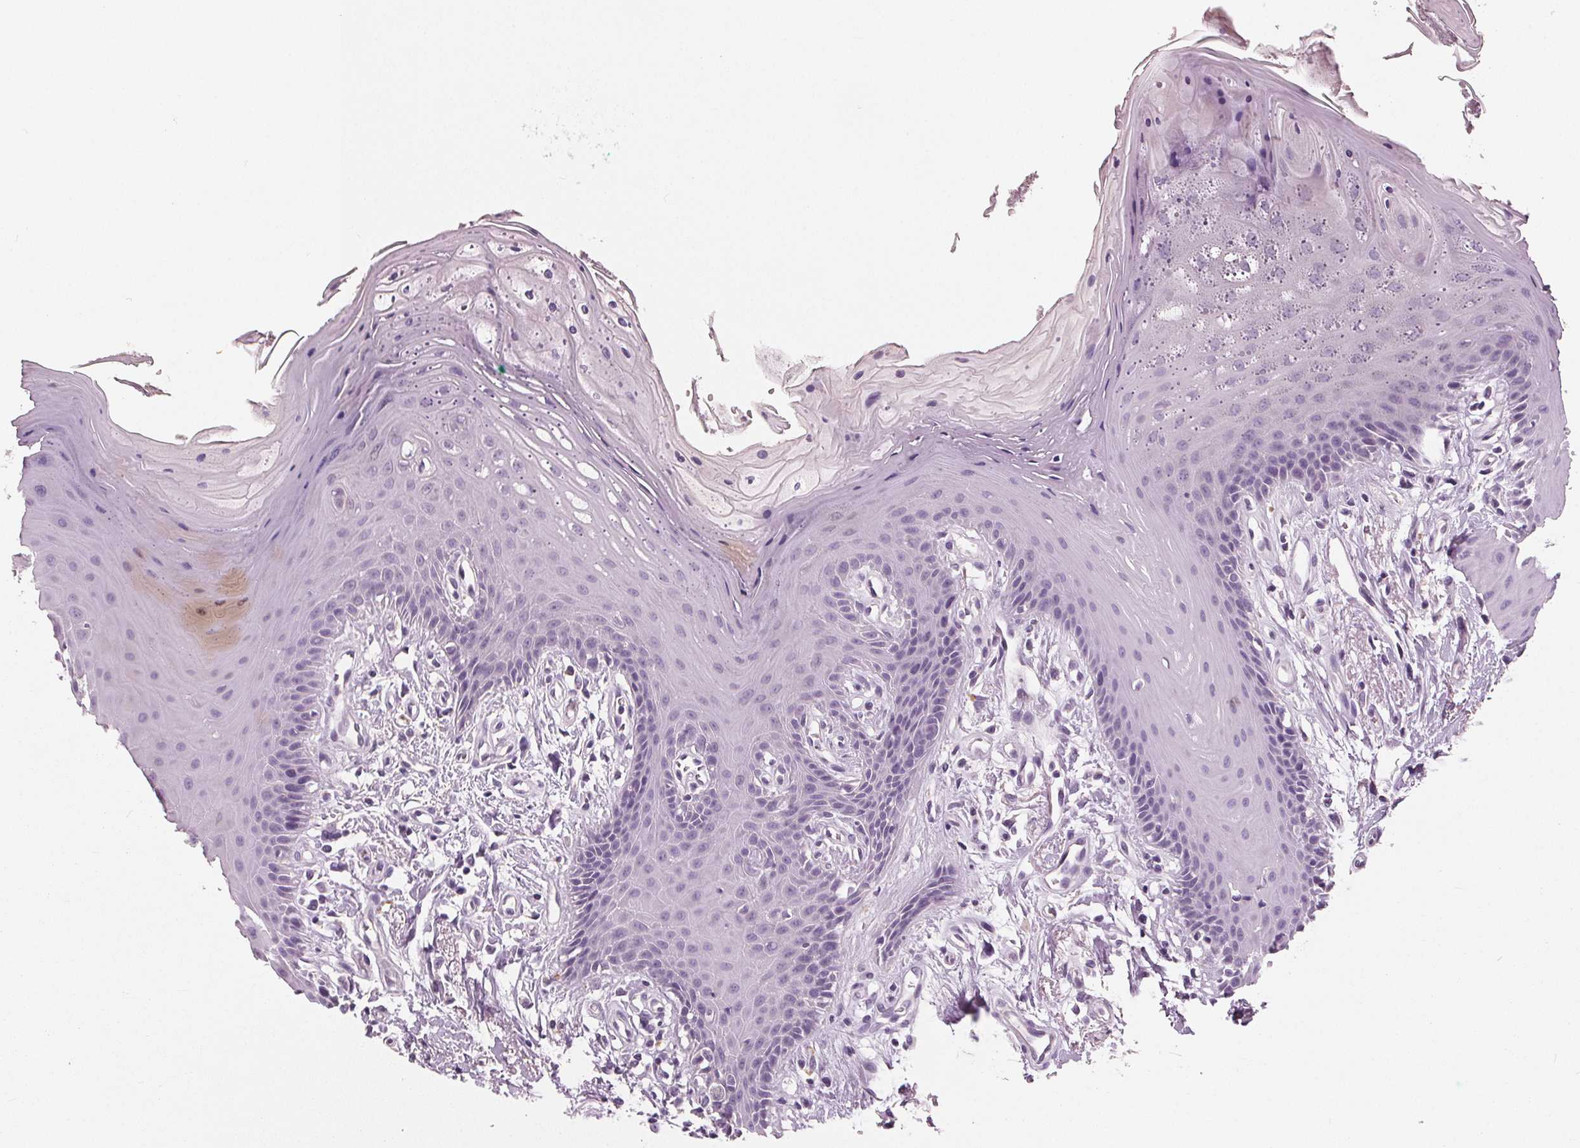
{"staining": {"intensity": "negative", "quantity": "none", "location": "none"}, "tissue": "oral mucosa", "cell_type": "Squamous epithelial cells", "image_type": "normal", "snomed": [{"axis": "morphology", "description": "Normal tissue, NOS"}, {"axis": "morphology", "description": "Normal morphology"}, {"axis": "topography", "description": "Oral tissue"}], "caption": "A high-resolution micrograph shows immunohistochemistry staining of benign oral mucosa, which displays no significant expression in squamous epithelial cells. (Brightfield microscopy of DAB IHC at high magnification).", "gene": "TKFC", "patient": {"sex": "female", "age": 76}}